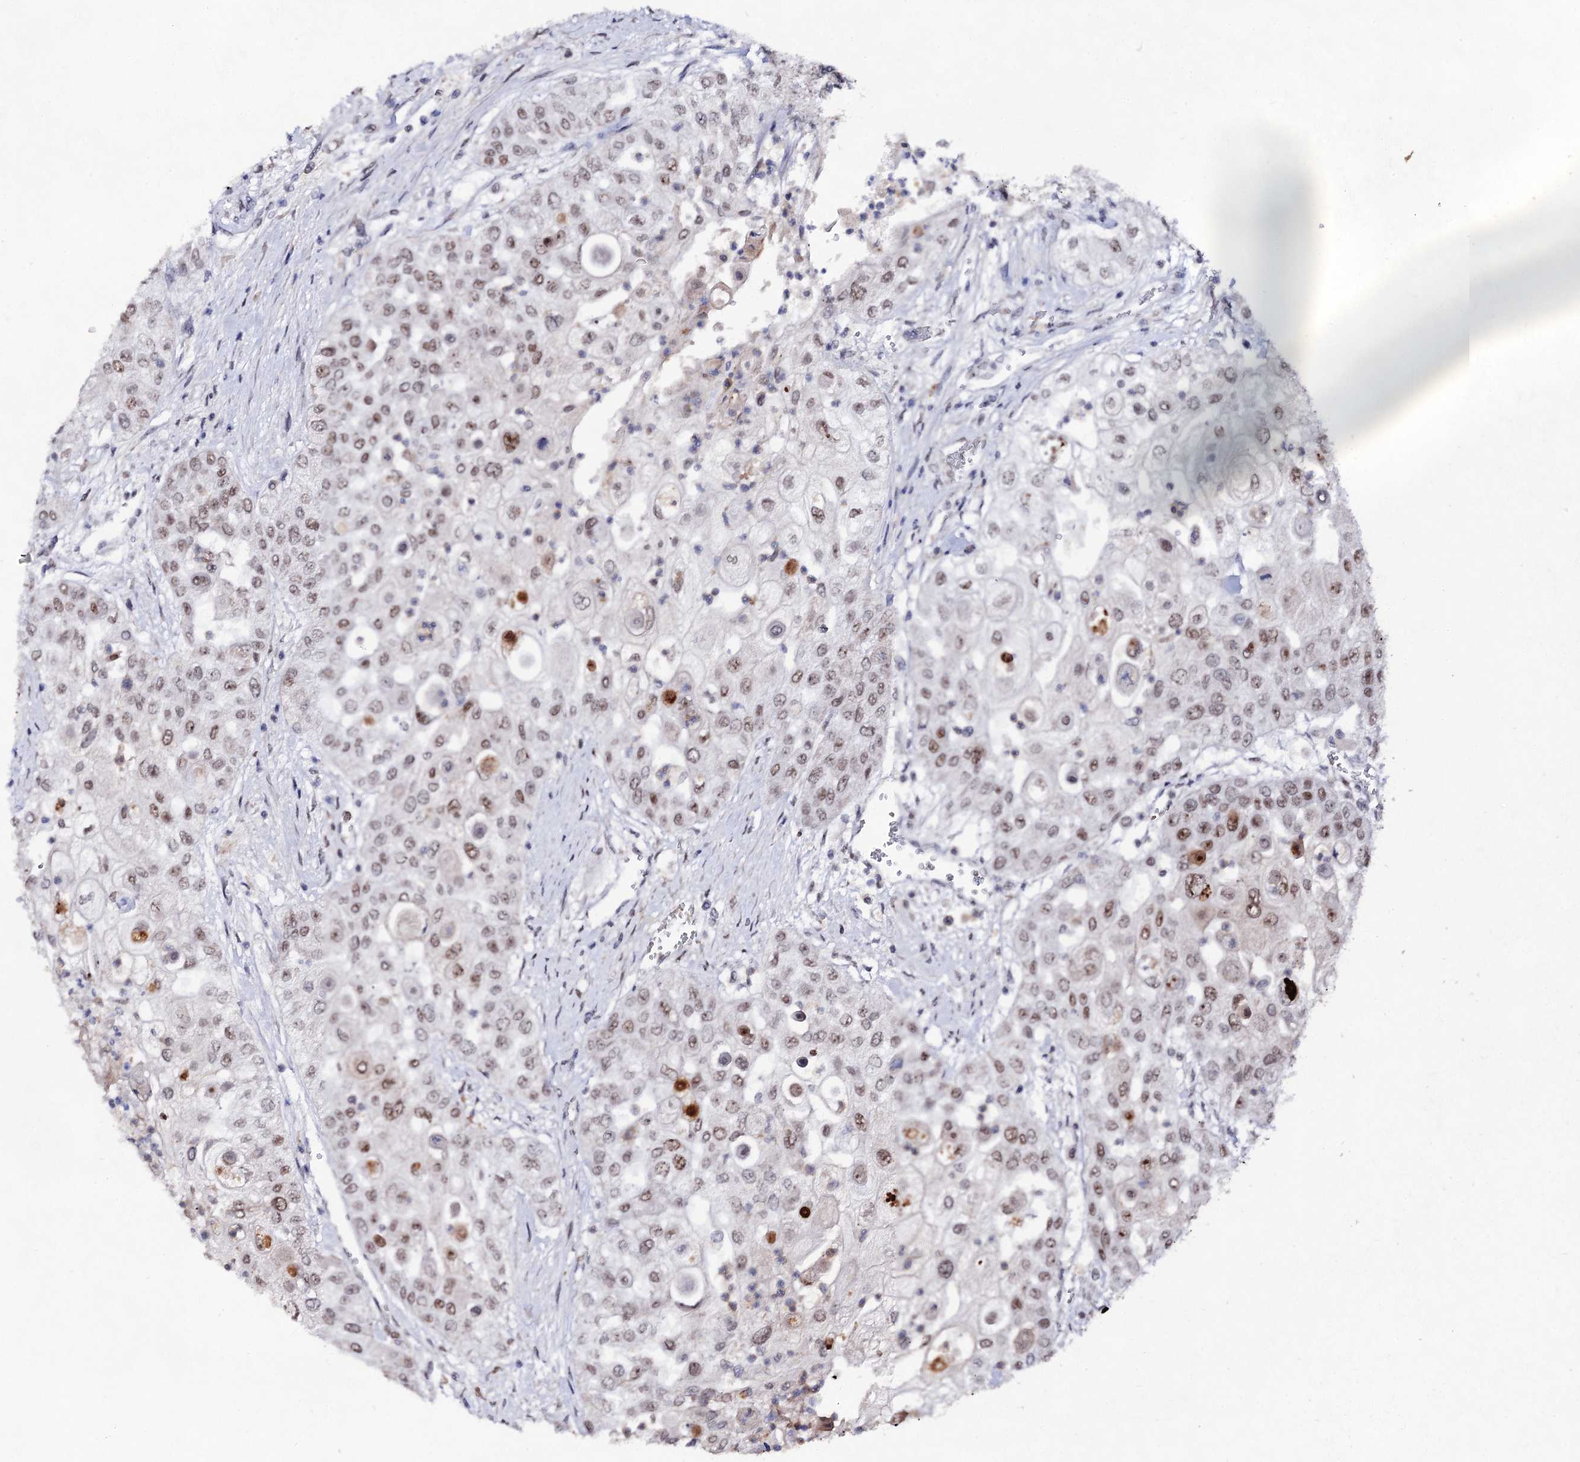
{"staining": {"intensity": "moderate", "quantity": ">75%", "location": "nuclear"}, "tissue": "urothelial cancer", "cell_type": "Tumor cells", "image_type": "cancer", "snomed": [{"axis": "morphology", "description": "Urothelial carcinoma, High grade"}, {"axis": "topography", "description": "Urinary bladder"}], "caption": "The micrograph reveals a brown stain indicating the presence of a protein in the nuclear of tumor cells in urothelial cancer.", "gene": "EXOSC10", "patient": {"sex": "female", "age": 79}}